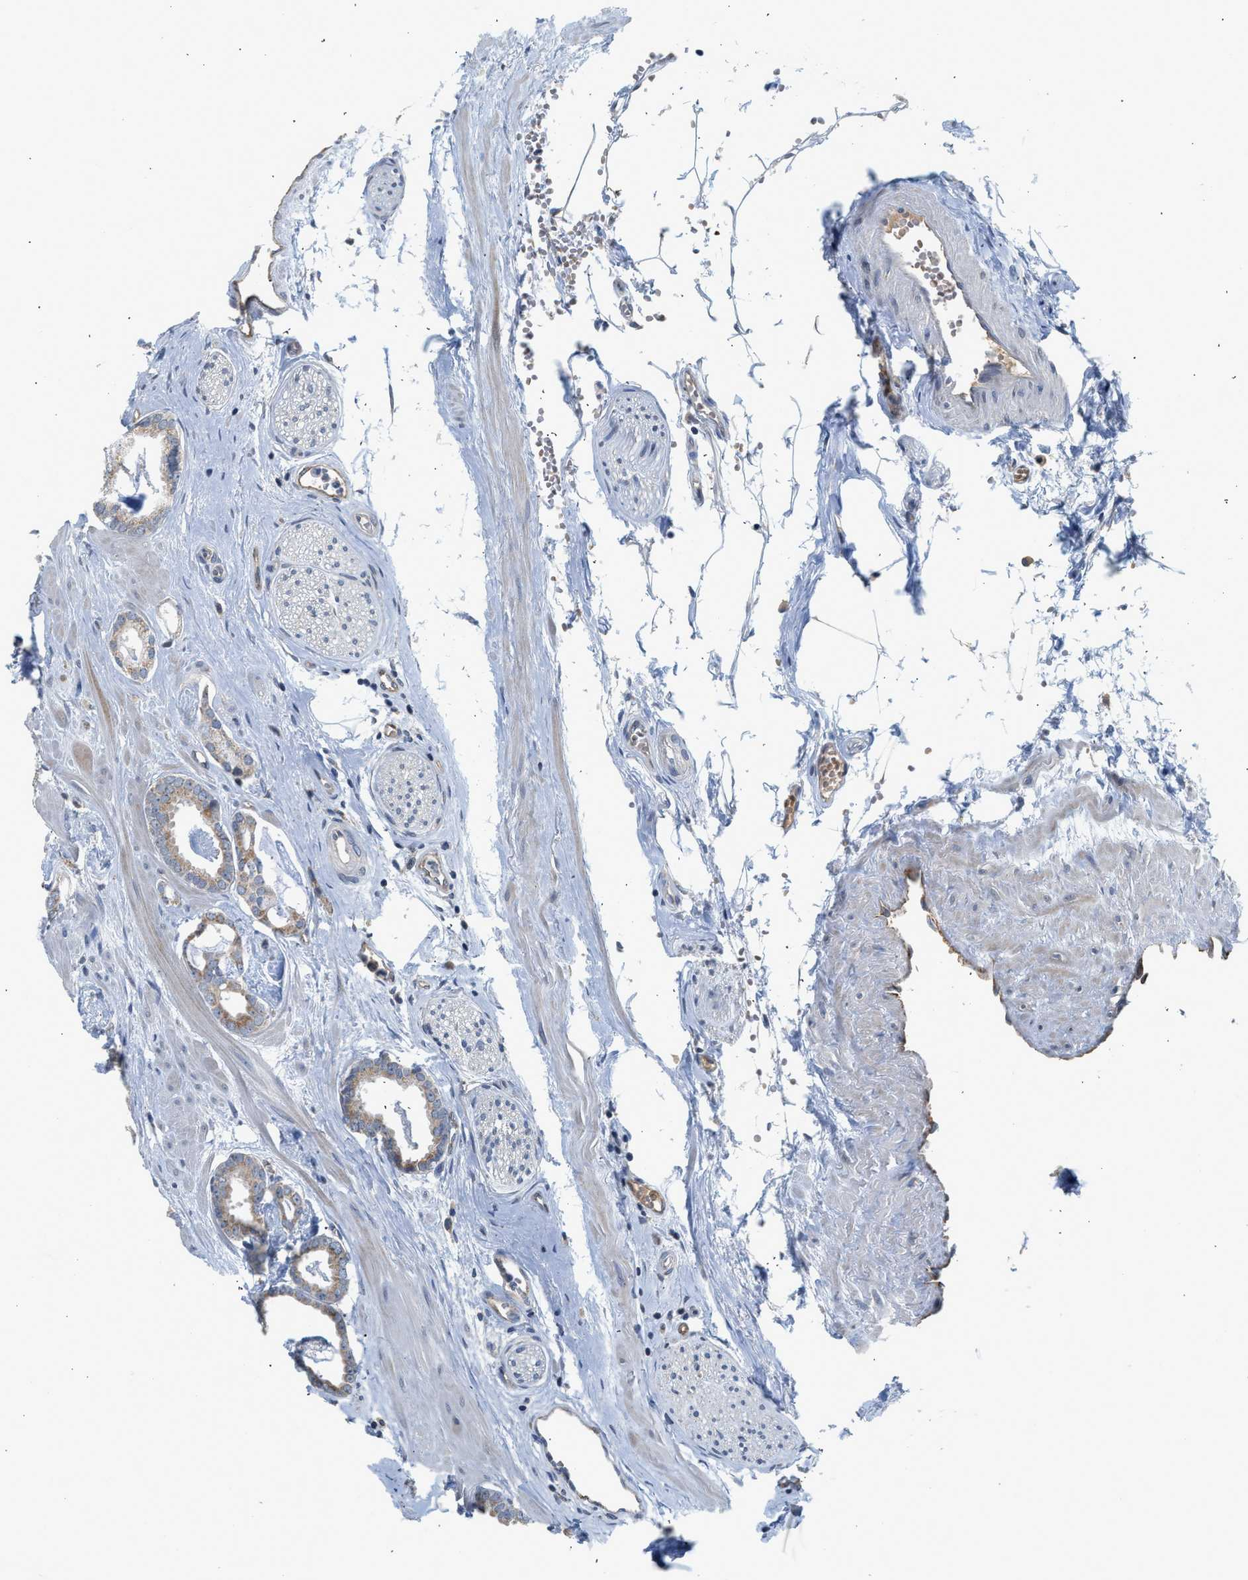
{"staining": {"intensity": "weak", "quantity": ">75%", "location": "cytoplasmic/membranous"}, "tissue": "prostate cancer", "cell_type": "Tumor cells", "image_type": "cancer", "snomed": [{"axis": "morphology", "description": "Adenocarcinoma, Low grade"}, {"axis": "topography", "description": "Prostate"}], "caption": "Immunohistochemical staining of prostate low-grade adenocarcinoma exhibits low levels of weak cytoplasmic/membranous protein positivity in about >75% of tumor cells.", "gene": "PIM1", "patient": {"sex": "male", "age": 53}}